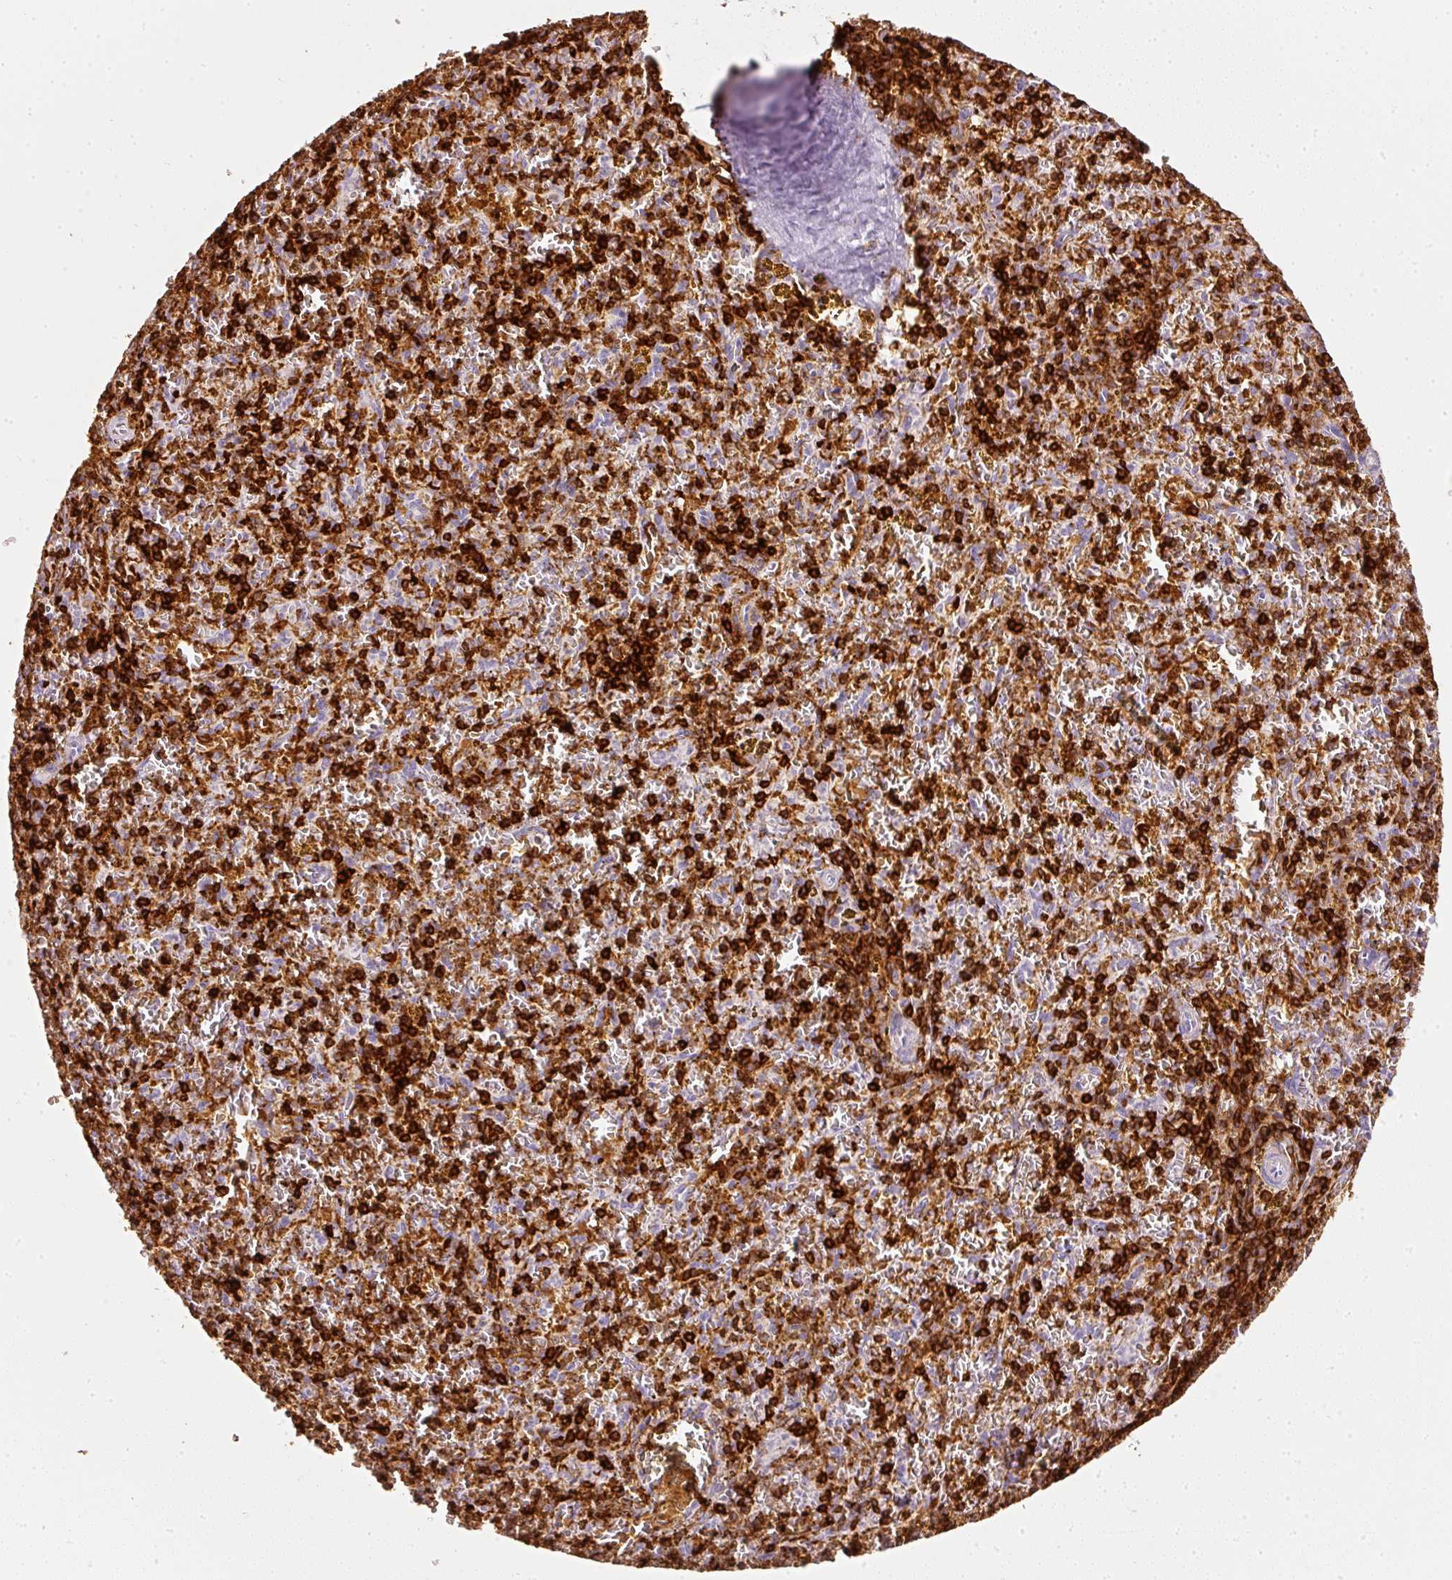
{"staining": {"intensity": "strong", "quantity": ">75%", "location": "cytoplasmic/membranous"}, "tissue": "spleen", "cell_type": "Cells in red pulp", "image_type": "normal", "snomed": [{"axis": "morphology", "description": "Normal tissue, NOS"}, {"axis": "topography", "description": "Spleen"}], "caption": "The histopathology image shows staining of normal spleen, revealing strong cytoplasmic/membranous protein expression (brown color) within cells in red pulp. The staining was performed using DAB (3,3'-diaminobenzidine) to visualize the protein expression in brown, while the nuclei were stained in blue with hematoxylin (Magnification: 20x).", "gene": "EVL", "patient": {"sex": "male", "age": 57}}